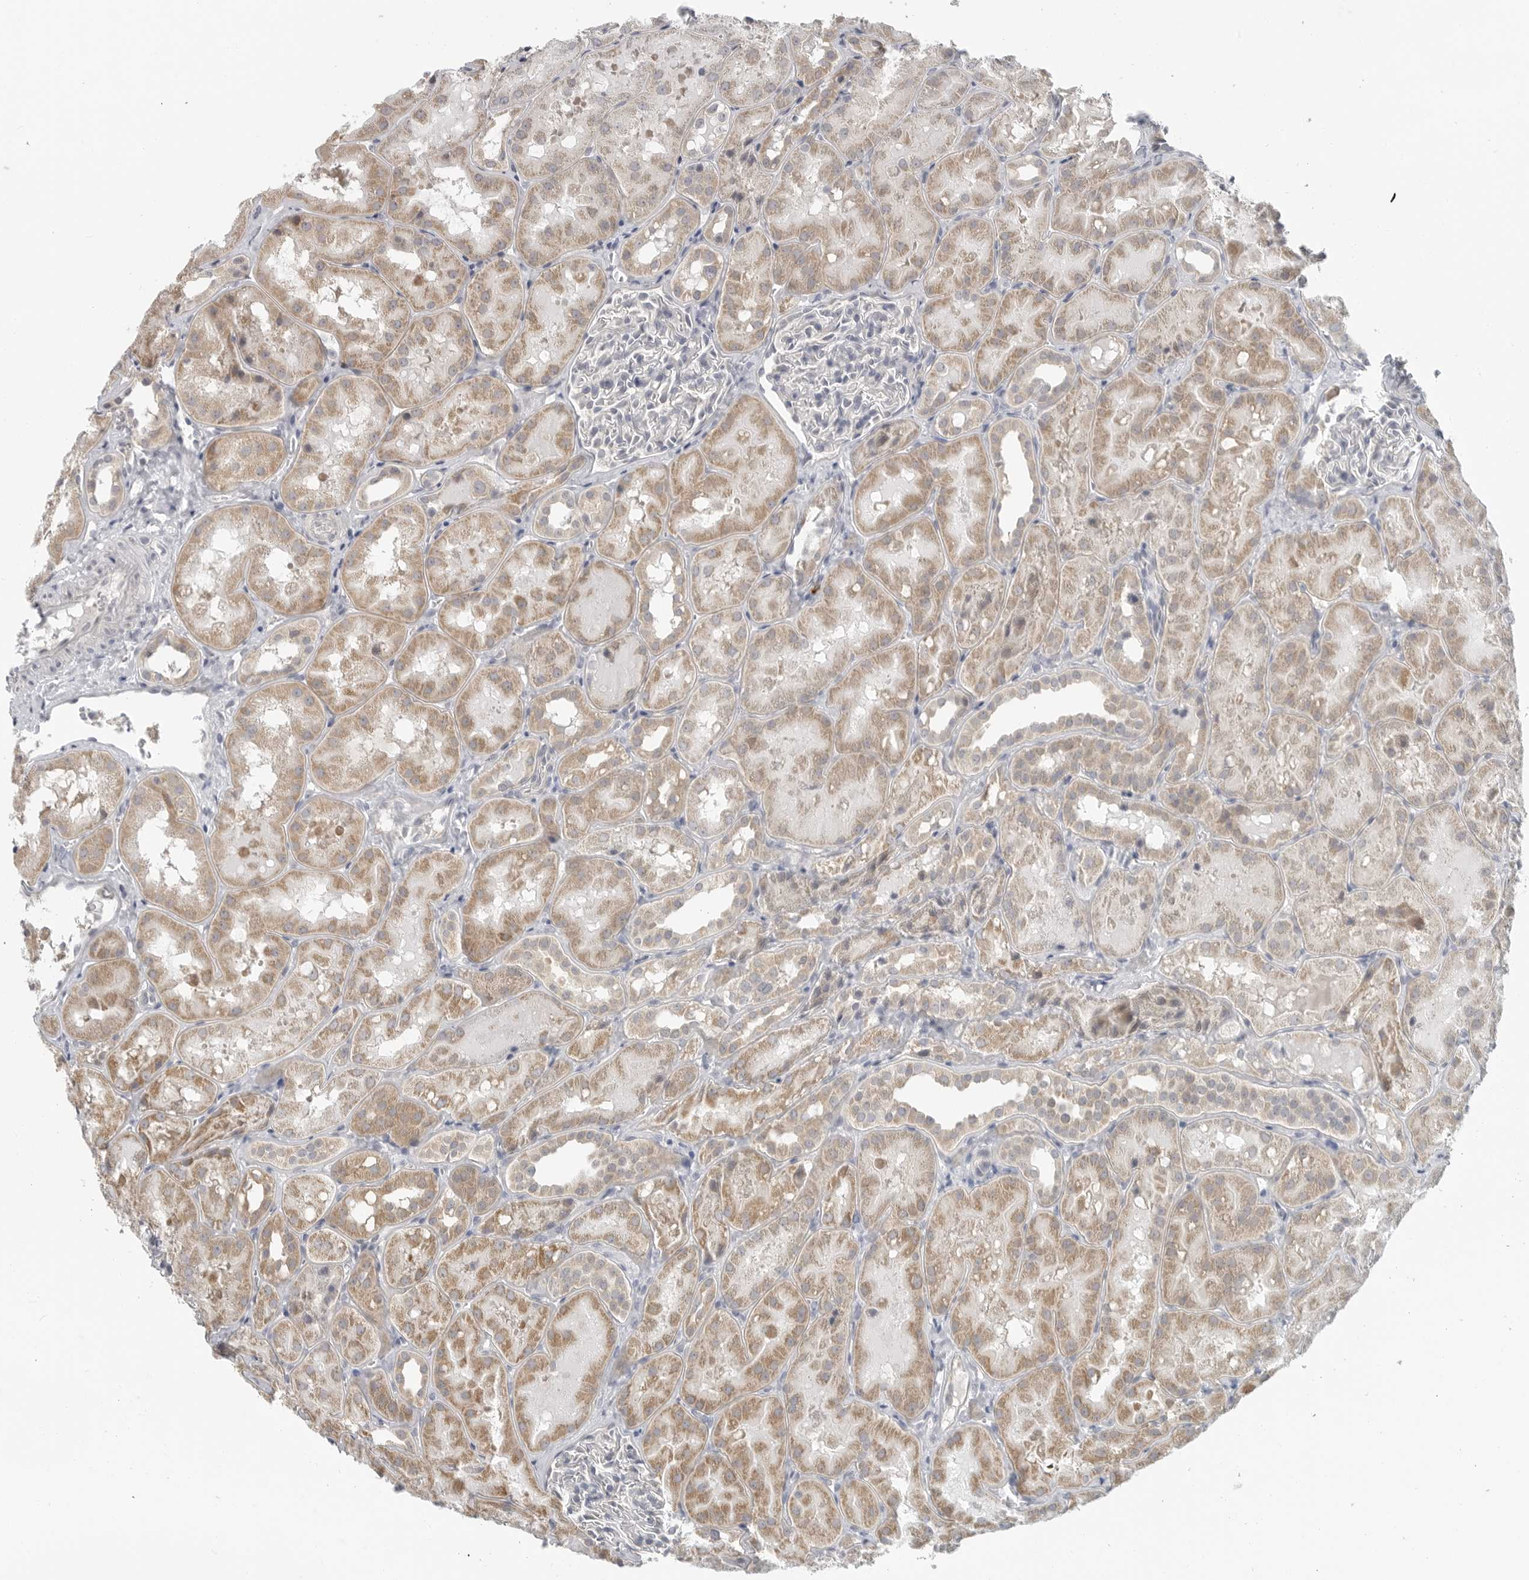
{"staining": {"intensity": "negative", "quantity": "none", "location": "none"}, "tissue": "kidney", "cell_type": "Cells in glomeruli", "image_type": "normal", "snomed": [{"axis": "morphology", "description": "Normal tissue, NOS"}, {"axis": "topography", "description": "Kidney"}], "caption": "This micrograph is of benign kidney stained with IHC to label a protein in brown with the nuclei are counter-stained blue. There is no expression in cells in glomeruli. (Brightfield microscopy of DAB immunohistochemistry at high magnification).", "gene": "IL12RB2", "patient": {"sex": "male", "age": 16}}